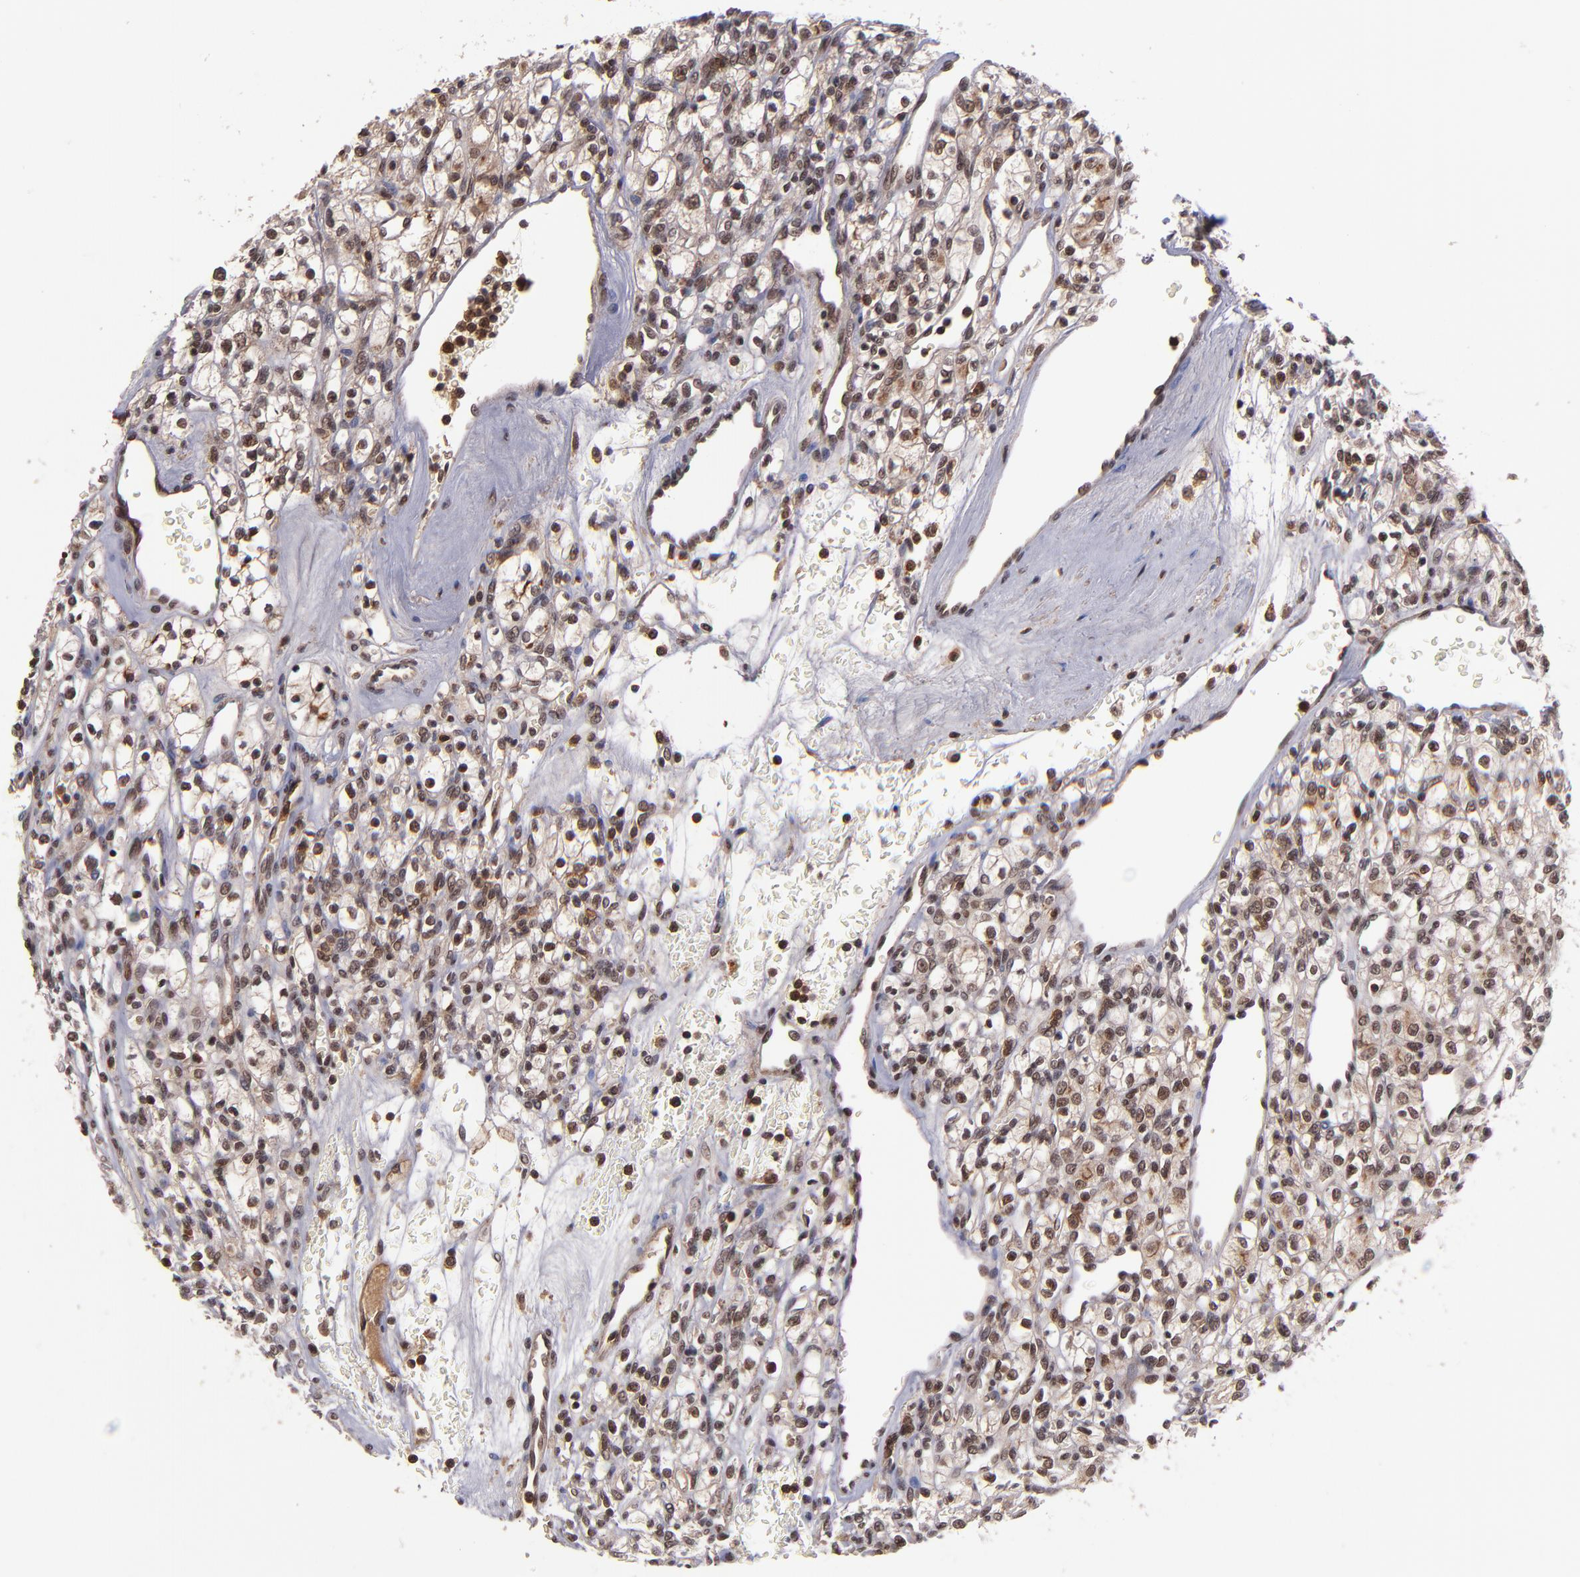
{"staining": {"intensity": "moderate", "quantity": ">75%", "location": "cytoplasmic/membranous,nuclear"}, "tissue": "renal cancer", "cell_type": "Tumor cells", "image_type": "cancer", "snomed": [{"axis": "morphology", "description": "Adenocarcinoma, NOS"}, {"axis": "topography", "description": "Kidney"}], "caption": "Immunohistochemical staining of human adenocarcinoma (renal) reveals medium levels of moderate cytoplasmic/membranous and nuclear positivity in approximately >75% of tumor cells.", "gene": "EP300", "patient": {"sex": "female", "age": 62}}